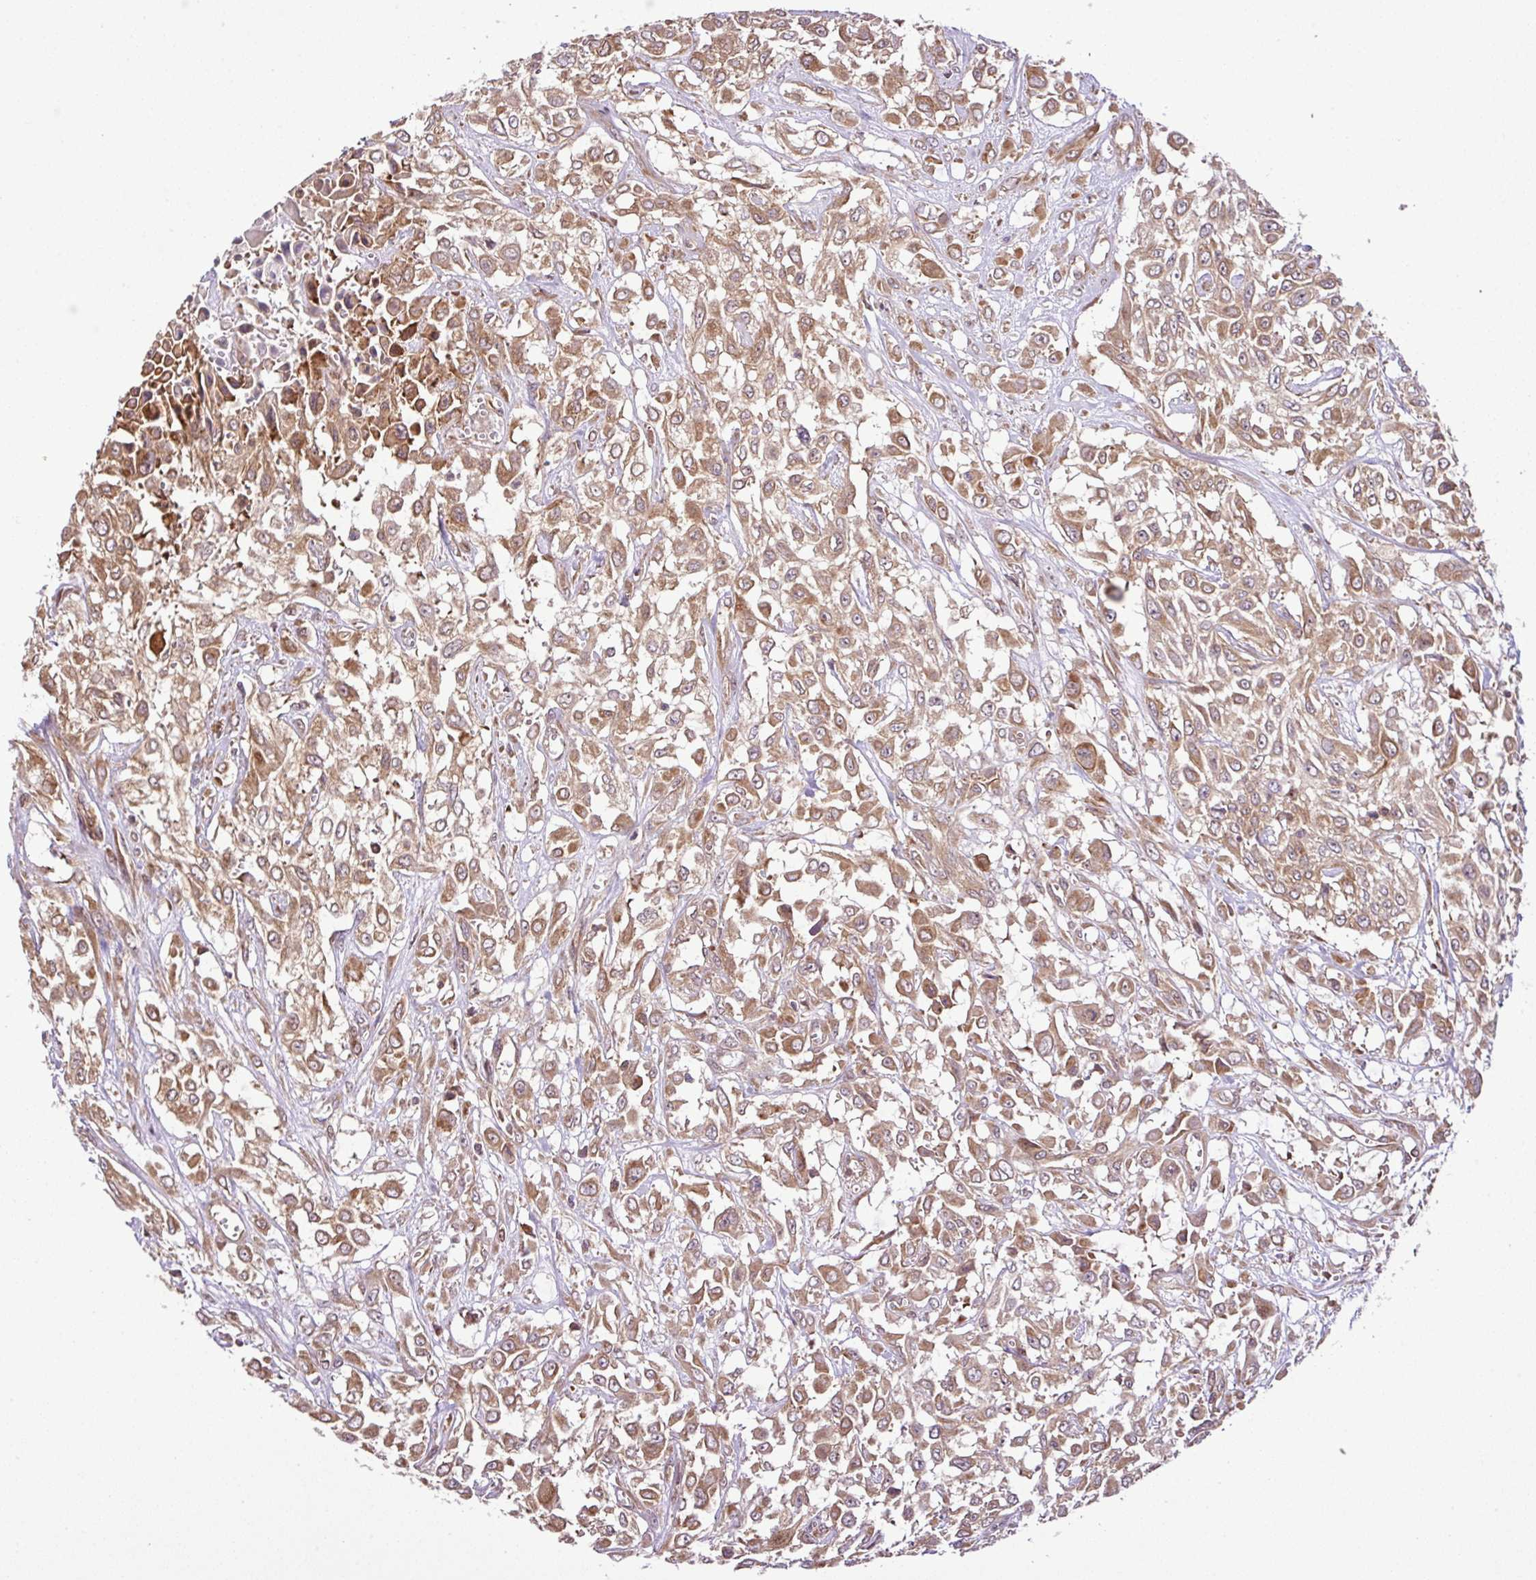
{"staining": {"intensity": "moderate", "quantity": ">75%", "location": "cytoplasmic/membranous"}, "tissue": "urothelial cancer", "cell_type": "Tumor cells", "image_type": "cancer", "snomed": [{"axis": "morphology", "description": "Urothelial carcinoma, High grade"}, {"axis": "topography", "description": "Urinary bladder"}], "caption": "A histopathology image showing moderate cytoplasmic/membranous expression in approximately >75% of tumor cells in urothelial carcinoma (high-grade), as visualized by brown immunohistochemical staining.", "gene": "DLGAP4", "patient": {"sex": "male", "age": 57}}